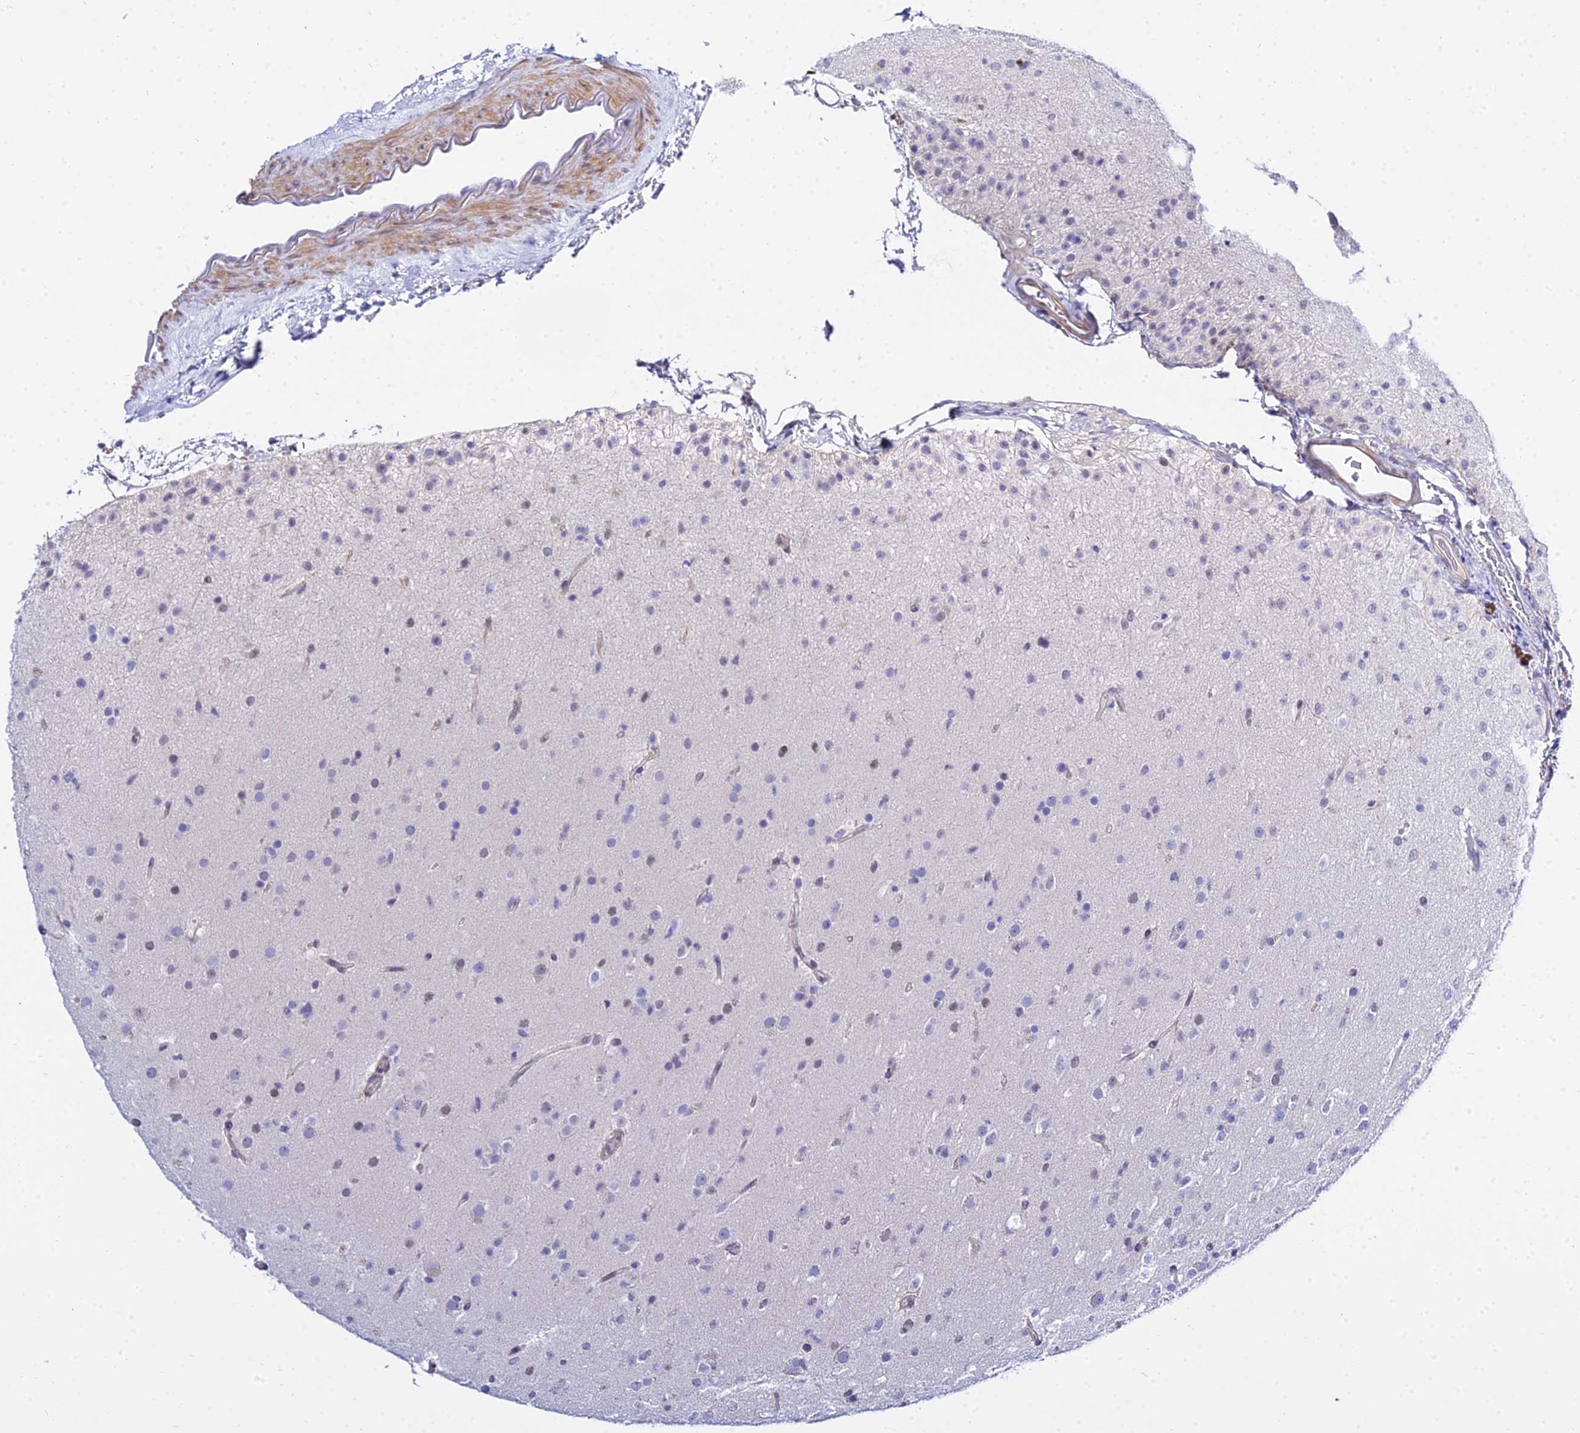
{"staining": {"intensity": "negative", "quantity": "none", "location": "none"}, "tissue": "glioma", "cell_type": "Tumor cells", "image_type": "cancer", "snomed": [{"axis": "morphology", "description": "Glioma, malignant, Low grade"}, {"axis": "topography", "description": "Brain"}], "caption": "Human glioma stained for a protein using immunohistochemistry shows no positivity in tumor cells.", "gene": "ZNF628", "patient": {"sex": "male", "age": 65}}